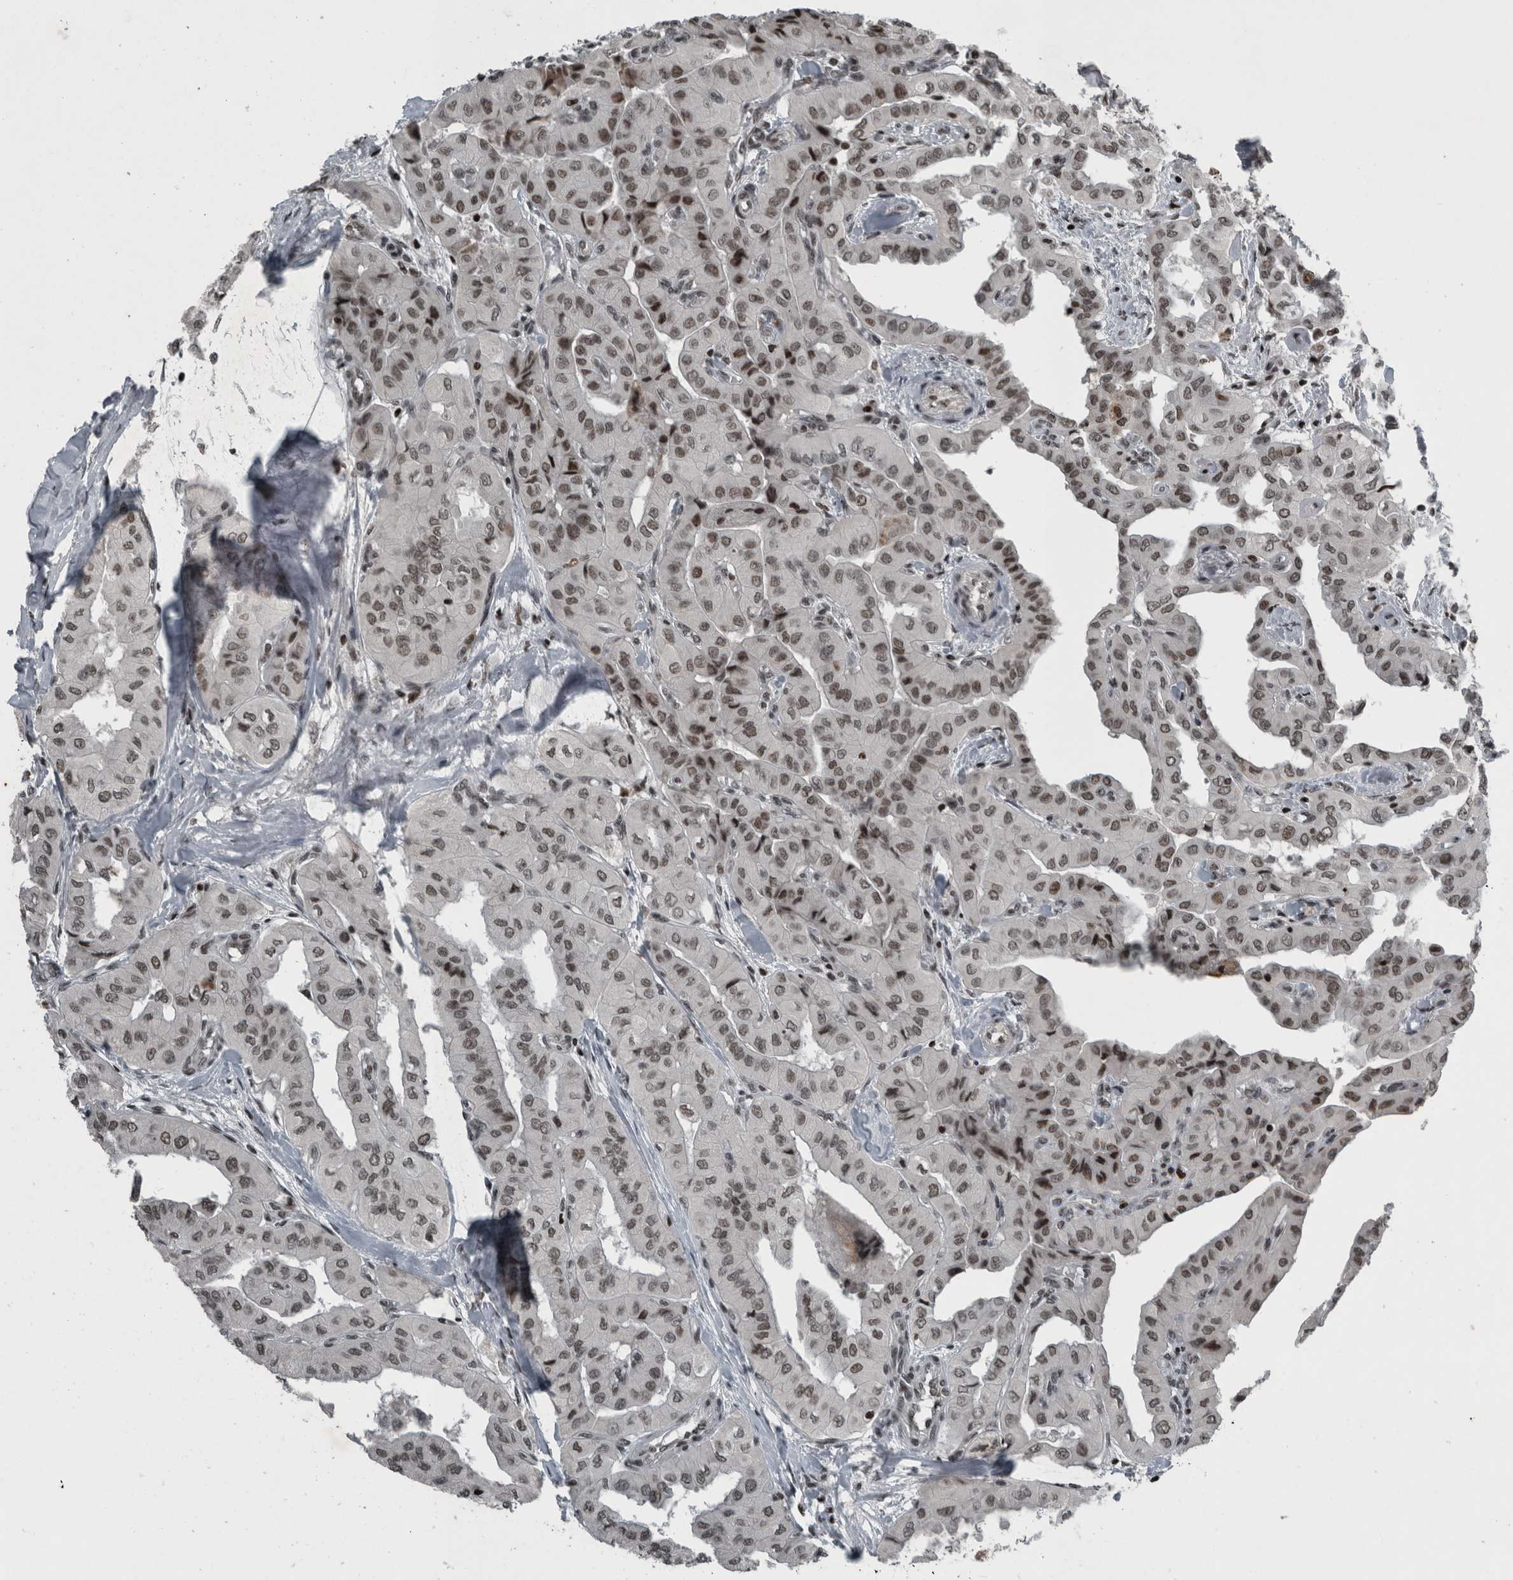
{"staining": {"intensity": "moderate", "quantity": ">75%", "location": "nuclear"}, "tissue": "thyroid cancer", "cell_type": "Tumor cells", "image_type": "cancer", "snomed": [{"axis": "morphology", "description": "Papillary adenocarcinoma, NOS"}, {"axis": "topography", "description": "Thyroid gland"}], "caption": "Human thyroid cancer (papillary adenocarcinoma) stained for a protein (brown) demonstrates moderate nuclear positive expression in approximately >75% of tumor cells.", "gene": "UNC50", "patient": {"sex": "female", "age": 59}}